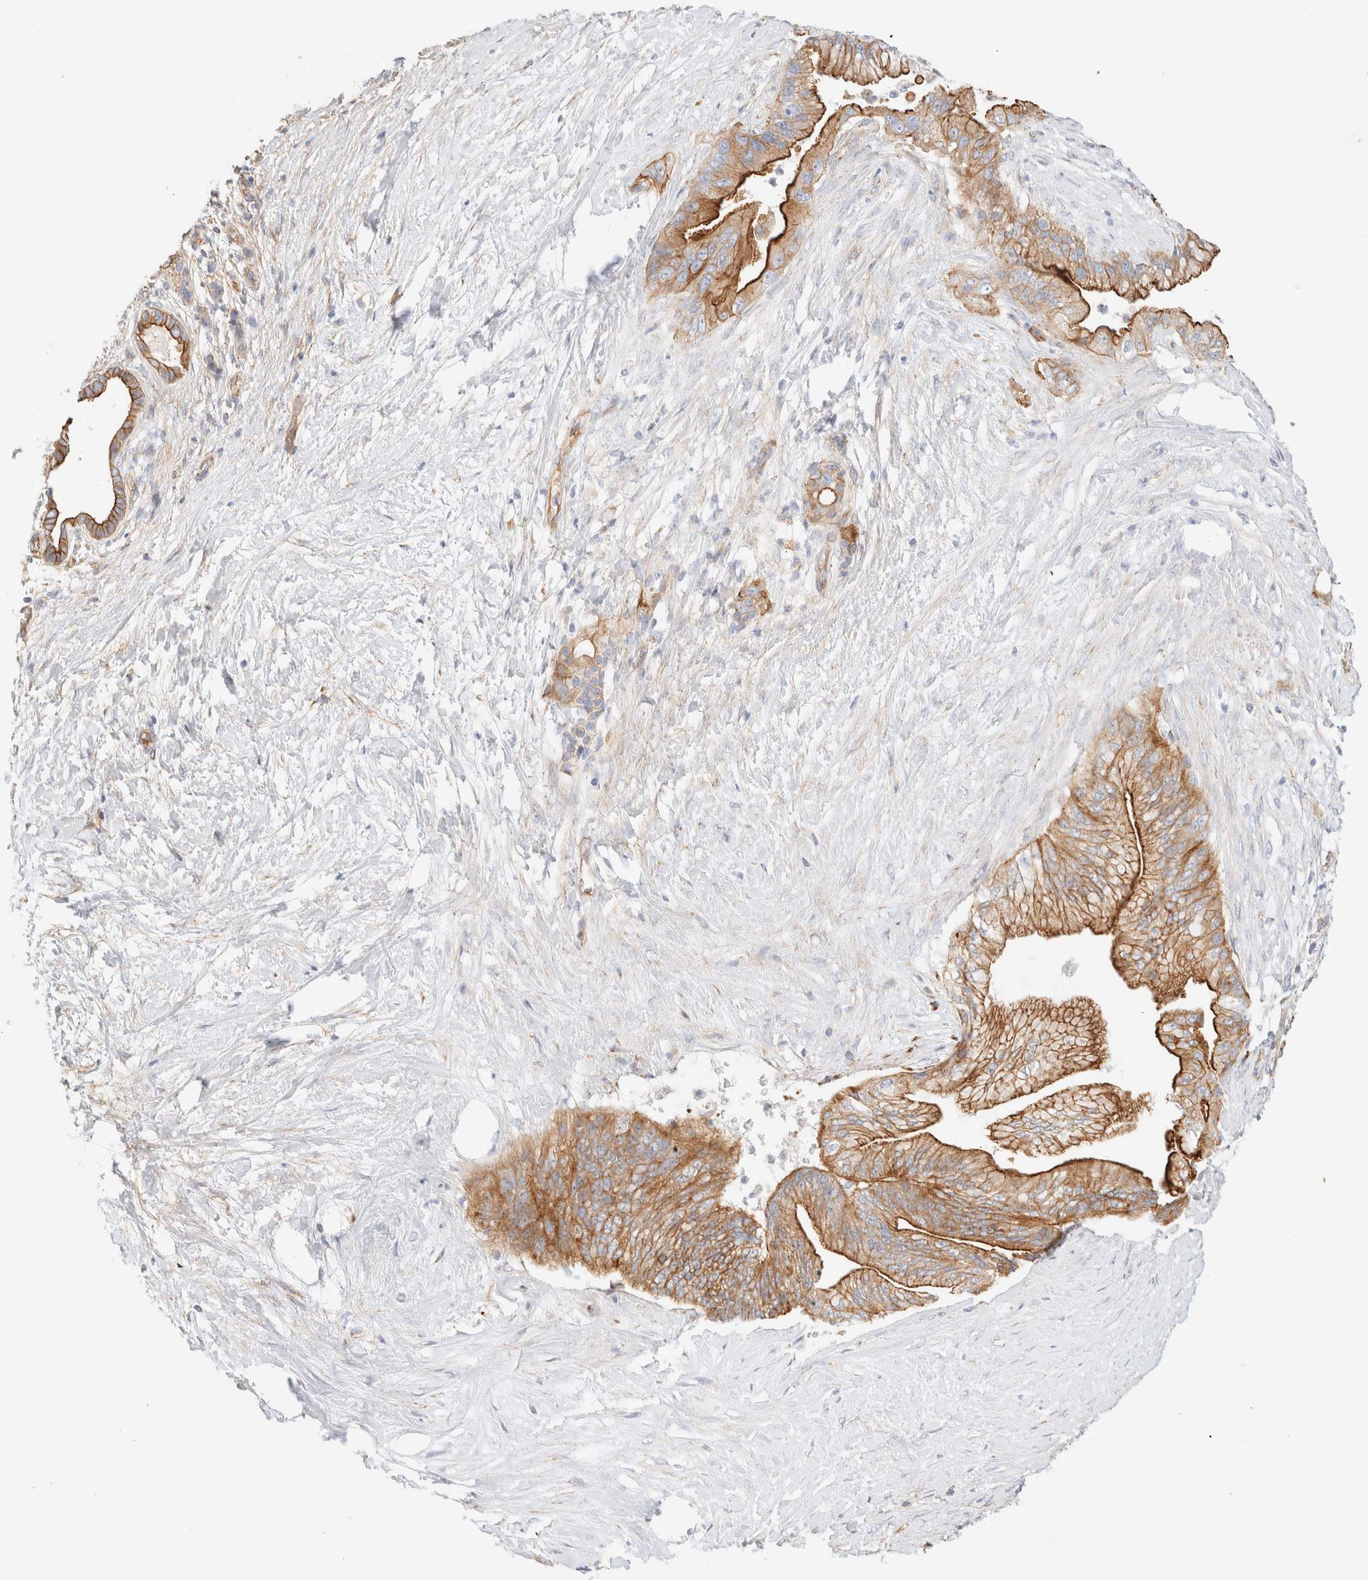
{"staining": {"intensity": "strong", "quantity": ">75%", "location": "cytoplasmic/membranous"}, "tissue": "pancreatic cancer", "cell_type": "Tumor cells", "image_type": "cancer", "snomed": [{"axis": "morphology", "description": "Adenocarcinoma, NOS"}, {"axis": "topography", "description": "Pancreas"}], "caption": "Immunohistochemistry (DAB (3,3'-diaminobenzidine)) staining of adenocarcinoma (pancreatic) exhibits strong cytoplasmic/membranous protein expression in about >75% of tumor cells.", "gene": "CYB5R4", "patient": {"sex": "male", "age": 59}}